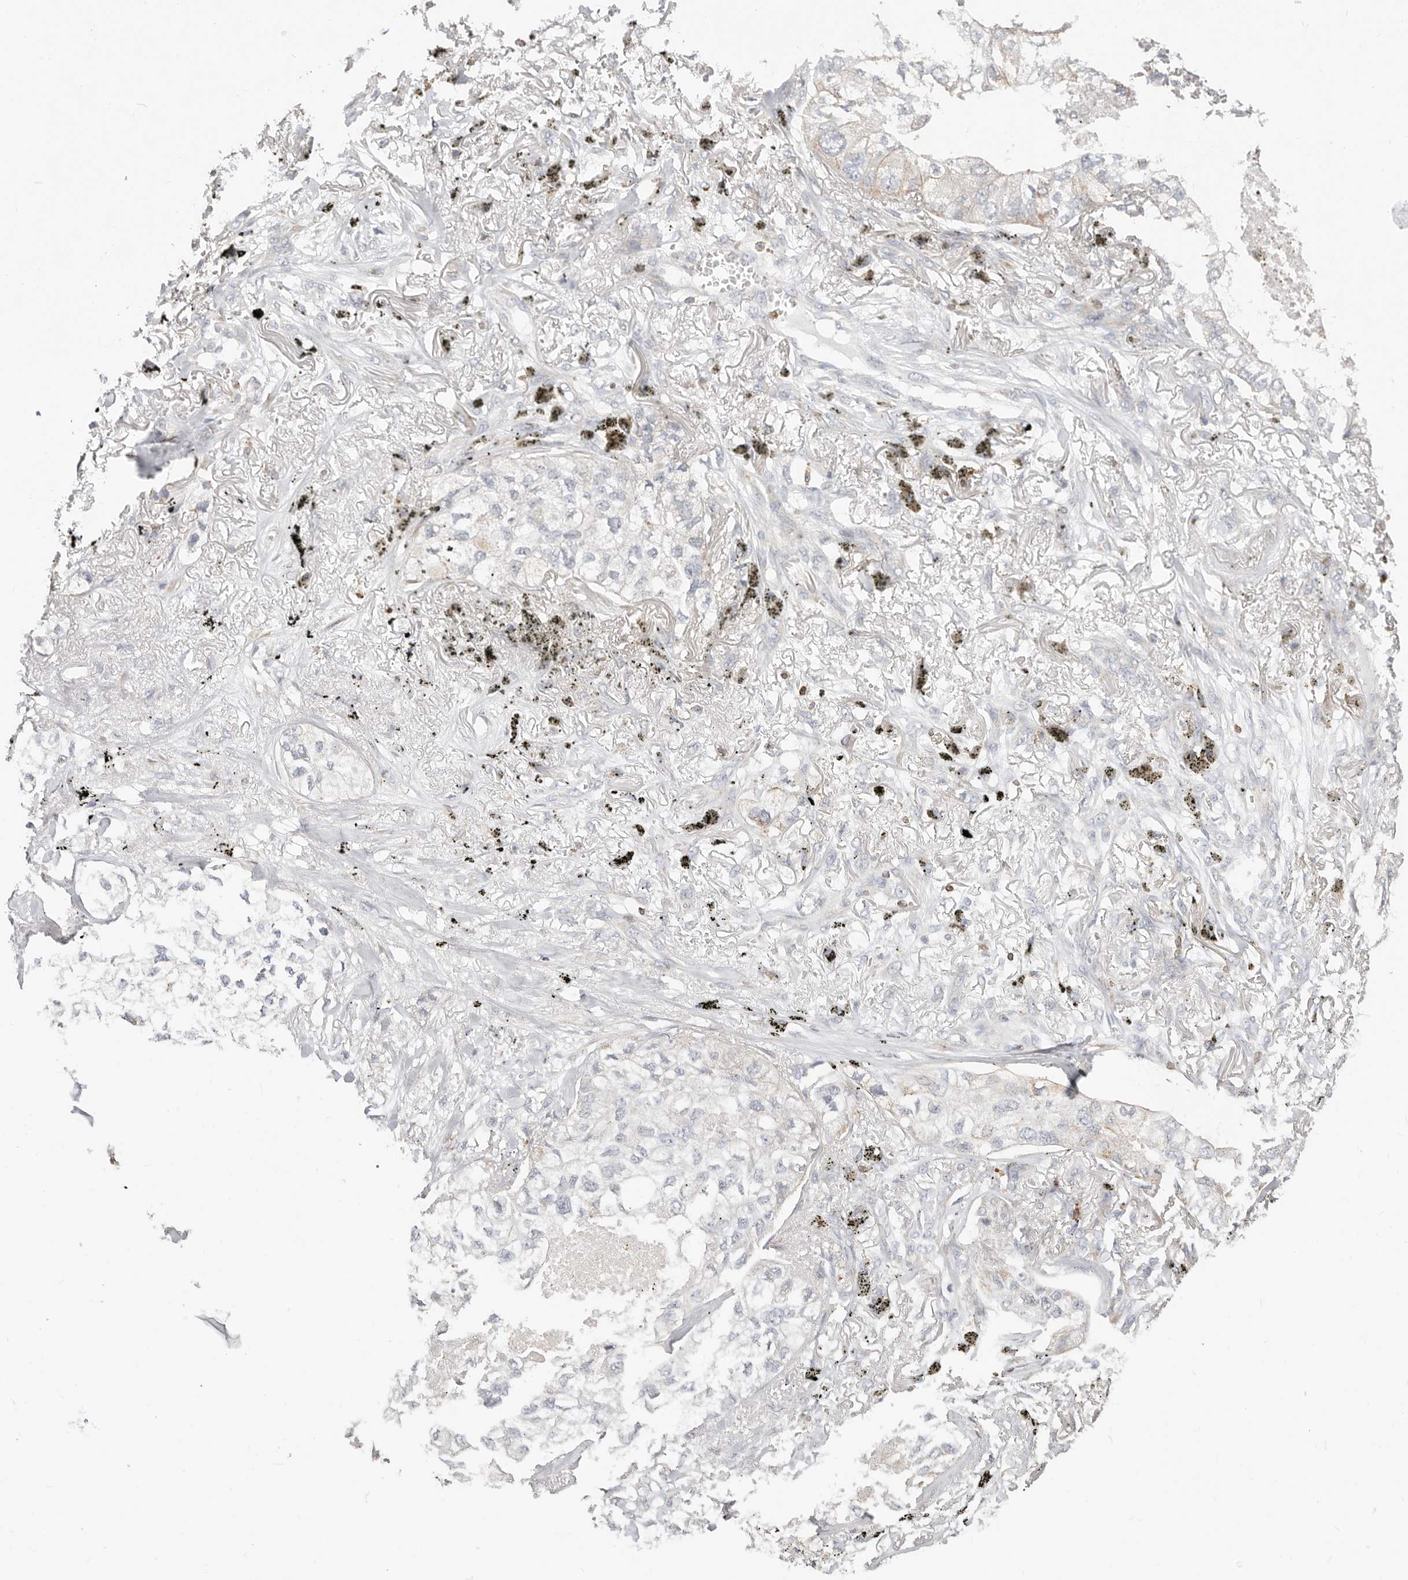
{"staining": {"intensity": "negative", "quantity": "none", "location": "none"}, "tissue": "lung cancer", "cell_type": "Tumor cells", "image_type": "cancer", "snomed": [{"axis": "morphology", "description": "Adenocarcinoma, NOS"}, {"axis": "topography", "description": "Lung"}], "caption": "Protein analysis of adenocarcinoma (lung) exhibits no significant staining in tumor cells.", "gene": "TMEM63B", "patient": {"sex": "male", "age": 65}}